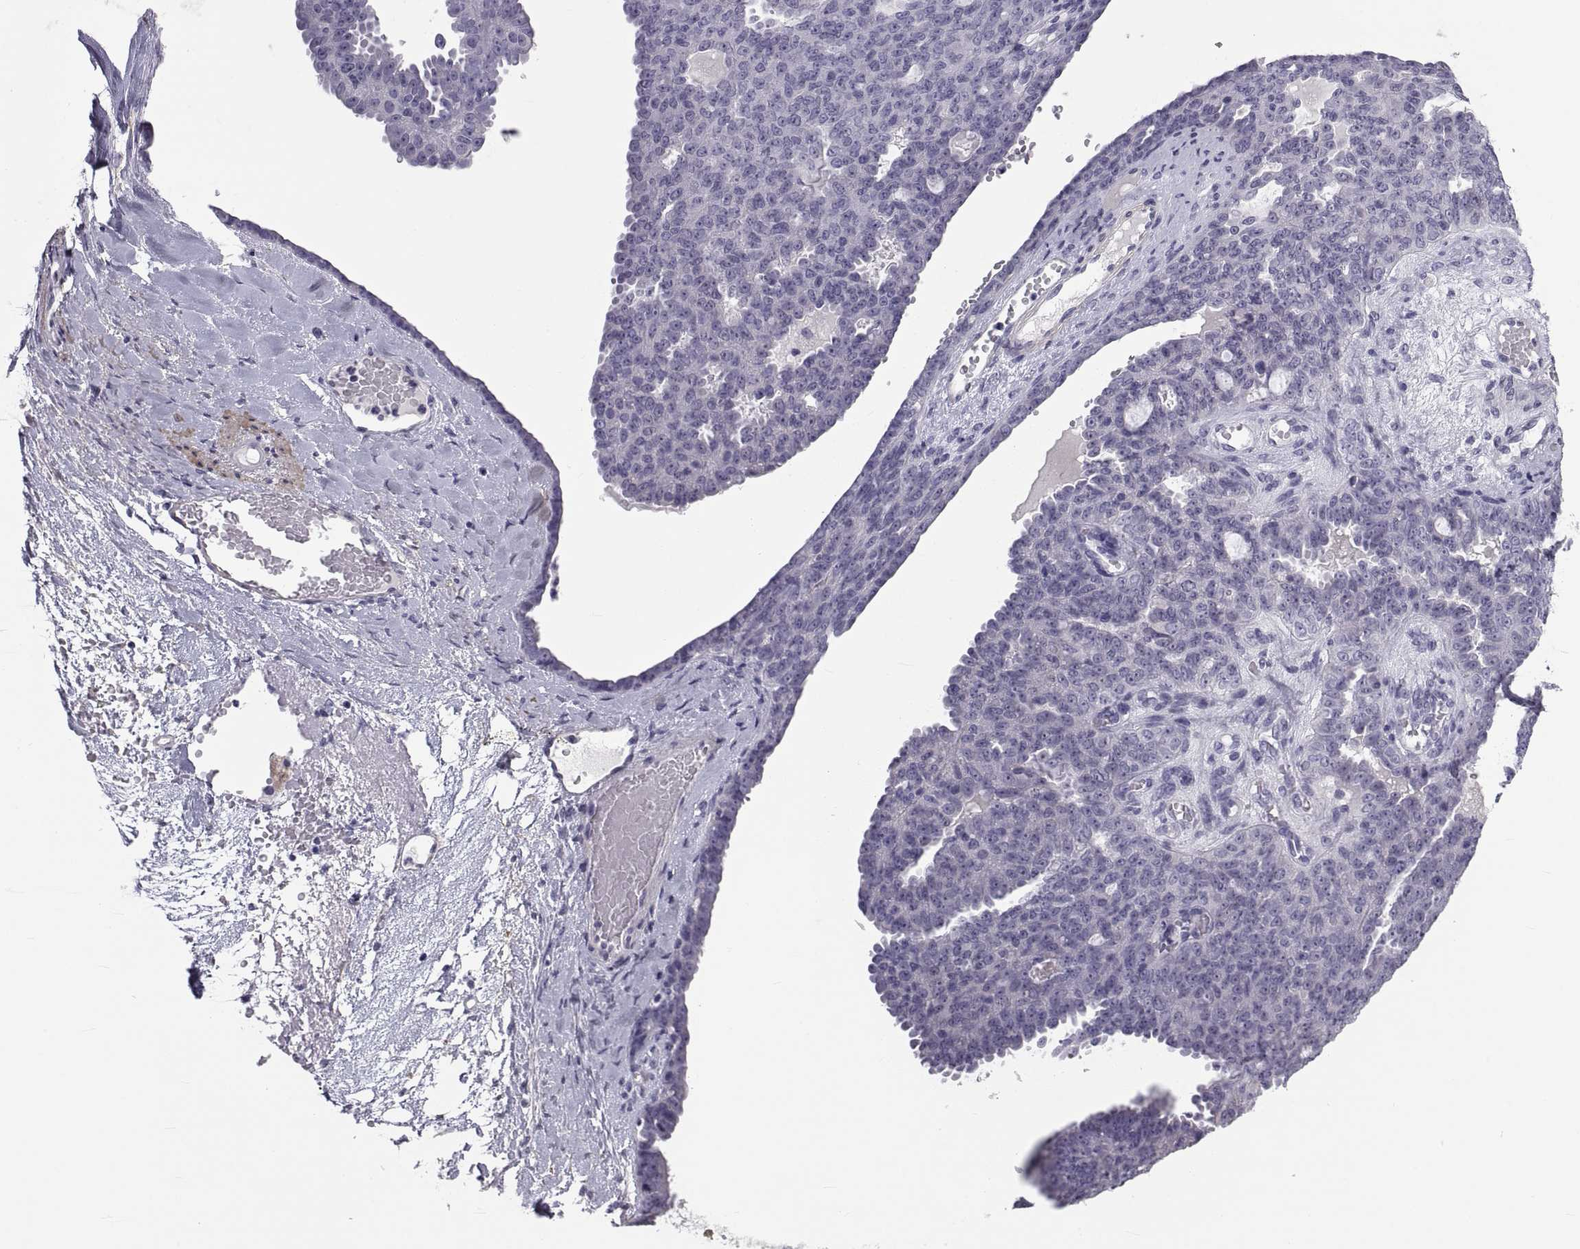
{"staining": {"intensity": "negative", "quantity": "none", "location": "none"}, "tissue": "ovarian cancer", "cell_type": "Tumor cells", "image_type": "cancer", "snomed": [{"axis": "morphology", "description": "Cystadenocarcinoma, serous, NOS"}, {"axis": "topography", "description": "Ovary"}], "caption": "Immunohistochemistry image of neoplastic tissue: ovarian serous cystadenocarcinoma stained with DAB (3,3'-diaminobenzidine) demonstrates no significant protein positivity in tumor cells.", "gene": "MAGEB1", "patient": {"sex": "female", "age": 71}}